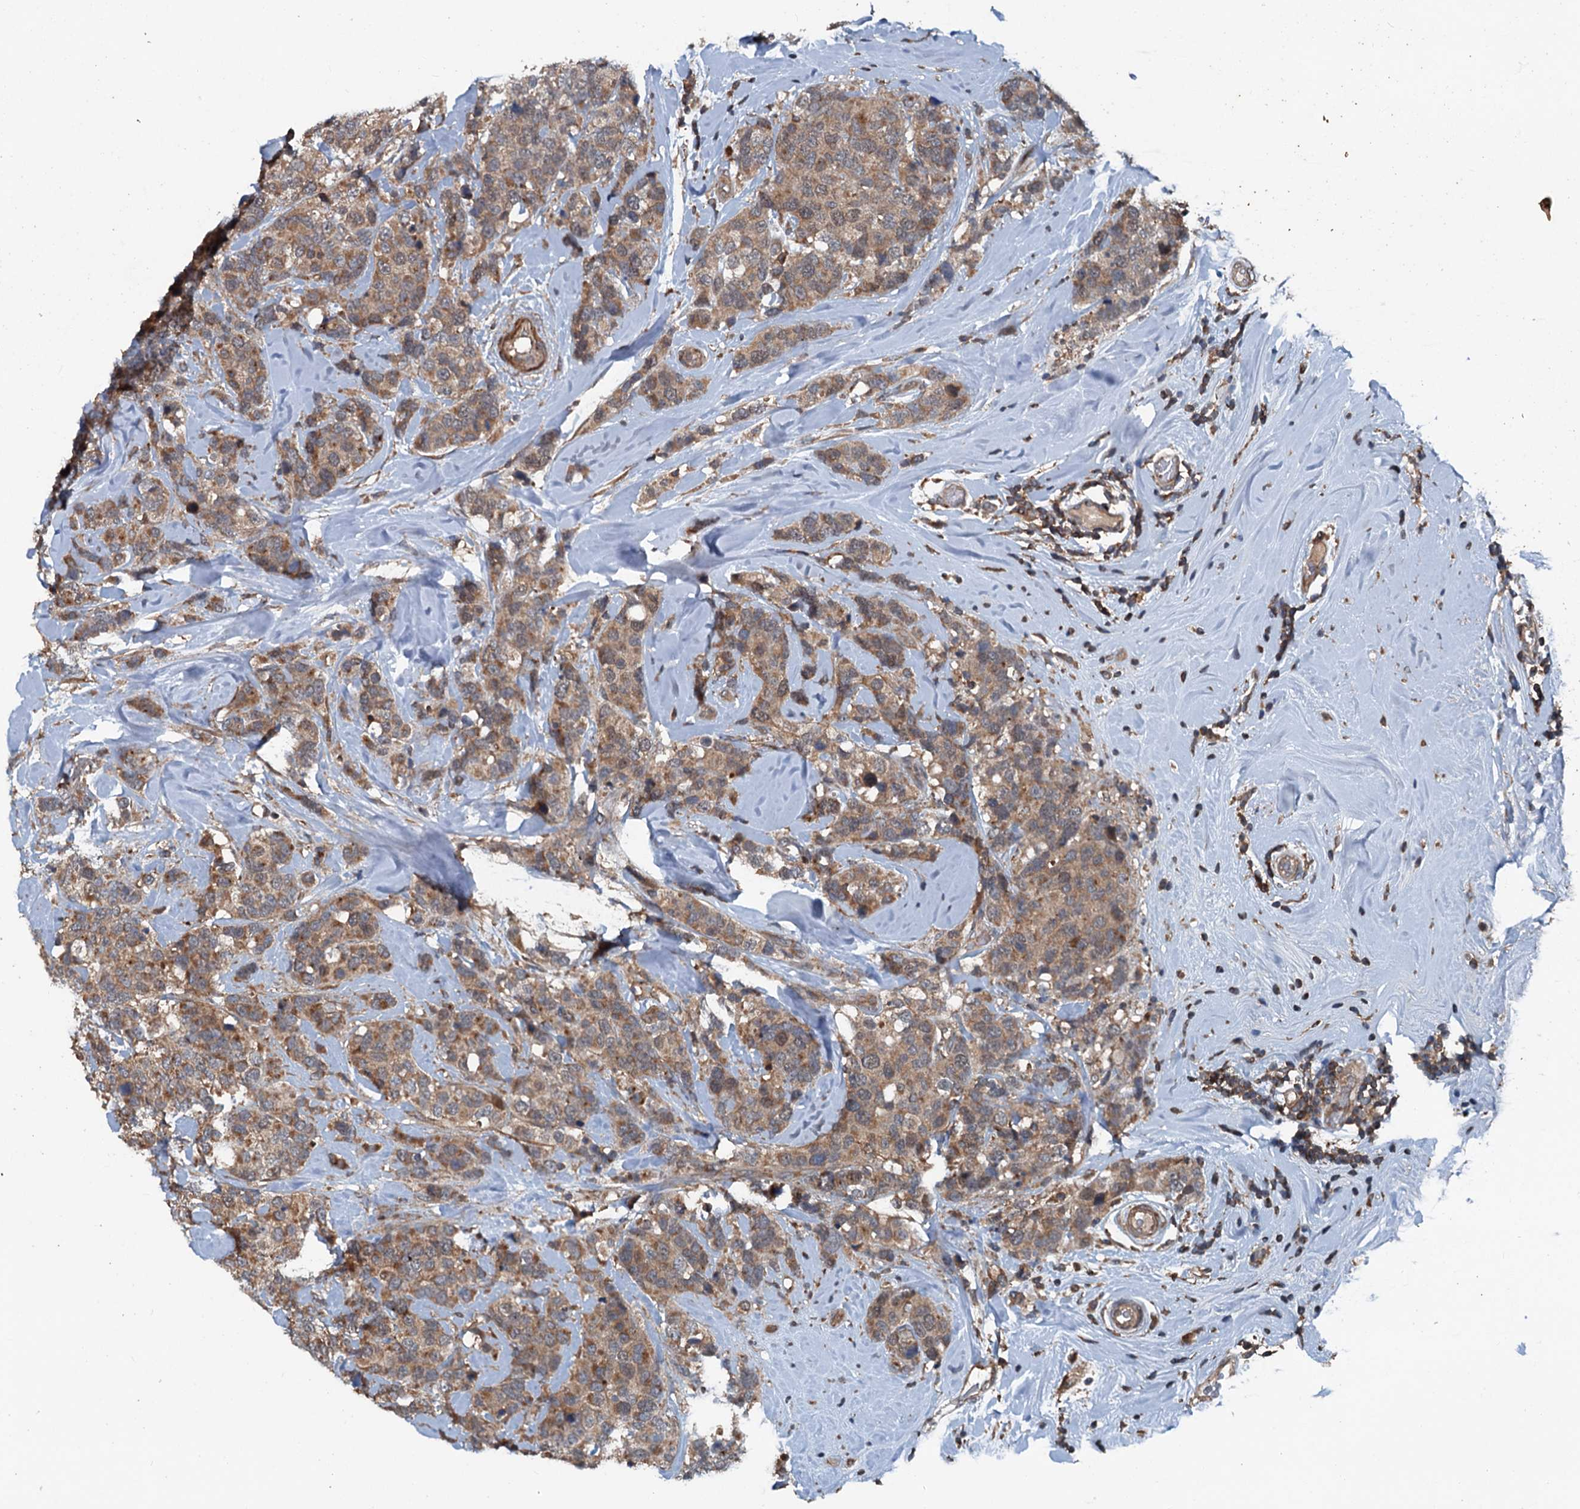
{"staining": {"intensity": "moderate", "quantity": ">75%", "location": "cytoplasmic/membranous"}, "tissue": "breast cancer", "cell_type": "Tumor cells", "image_type": "cancer", "snomed": [{"axis": "morphology", "description": "Lobular carcinoma"}, {"axis": "topography", "description": "Breast"}], "caption": "Breast cancer (lobular carcinoma) stained with a brown dye exhibits moderate cytoplasmic/membranous positive expression in approximately >75% of tumor cells.", "gene": "TEDC1", "patient": {"sex": "female", "age": 59}}